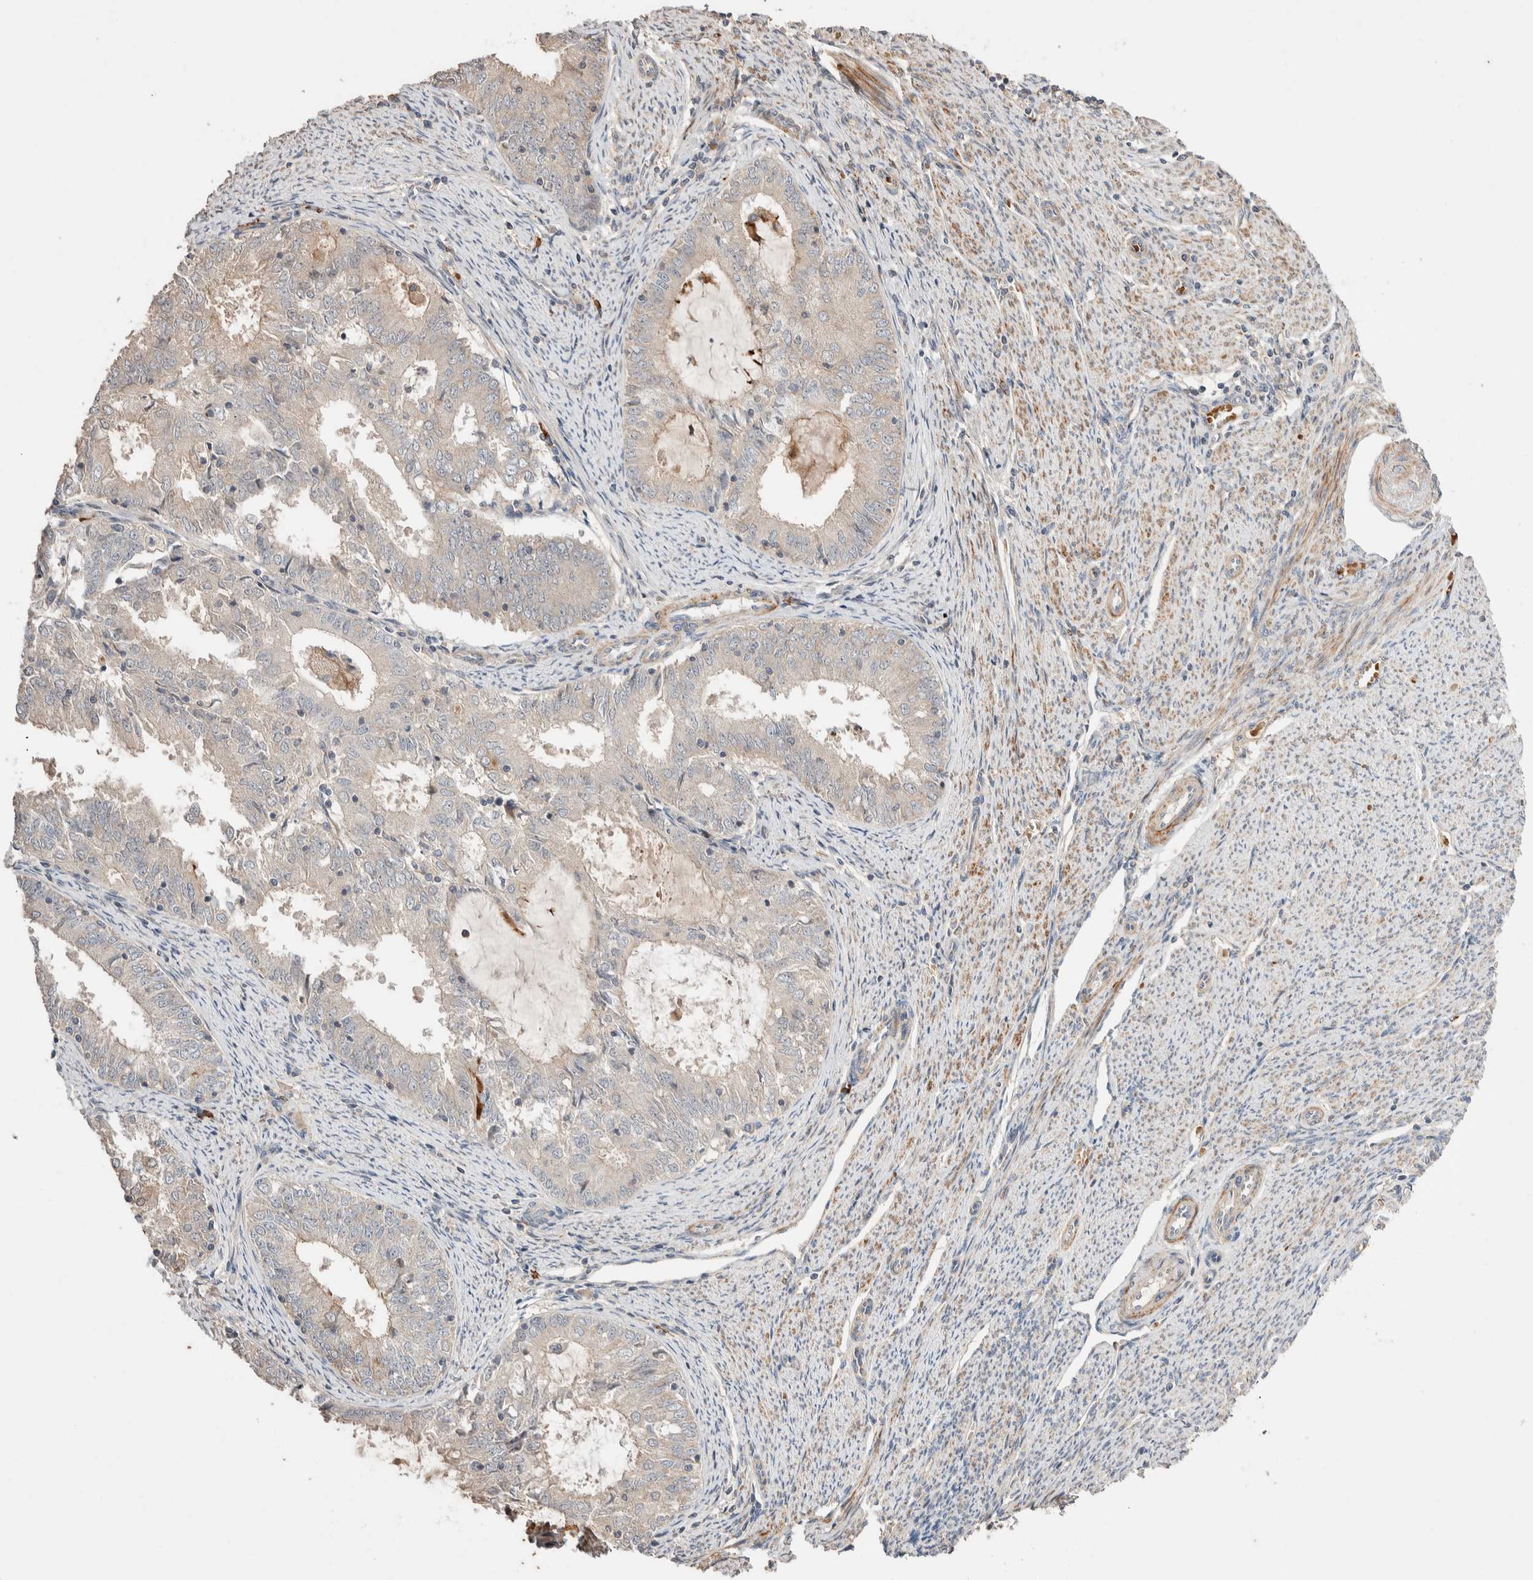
{"staining": {"intensity": "negative", "quantity": "none", "location": "none"}, "tissue": "endometrial cancer", "cell_type": "Tumor cells", "image_type": "cancer", "snomed": [{"axis": "morphology", "description": "Adenocarcinoma, NOS"}, {"axis": "topography", "description": "Endometrium"}], "caption": "The photomicrograph displays no staining of tumor cells in endometrial cancer.", "gene": "WDR91", "patient": {"sex": "female", "age": 57}}